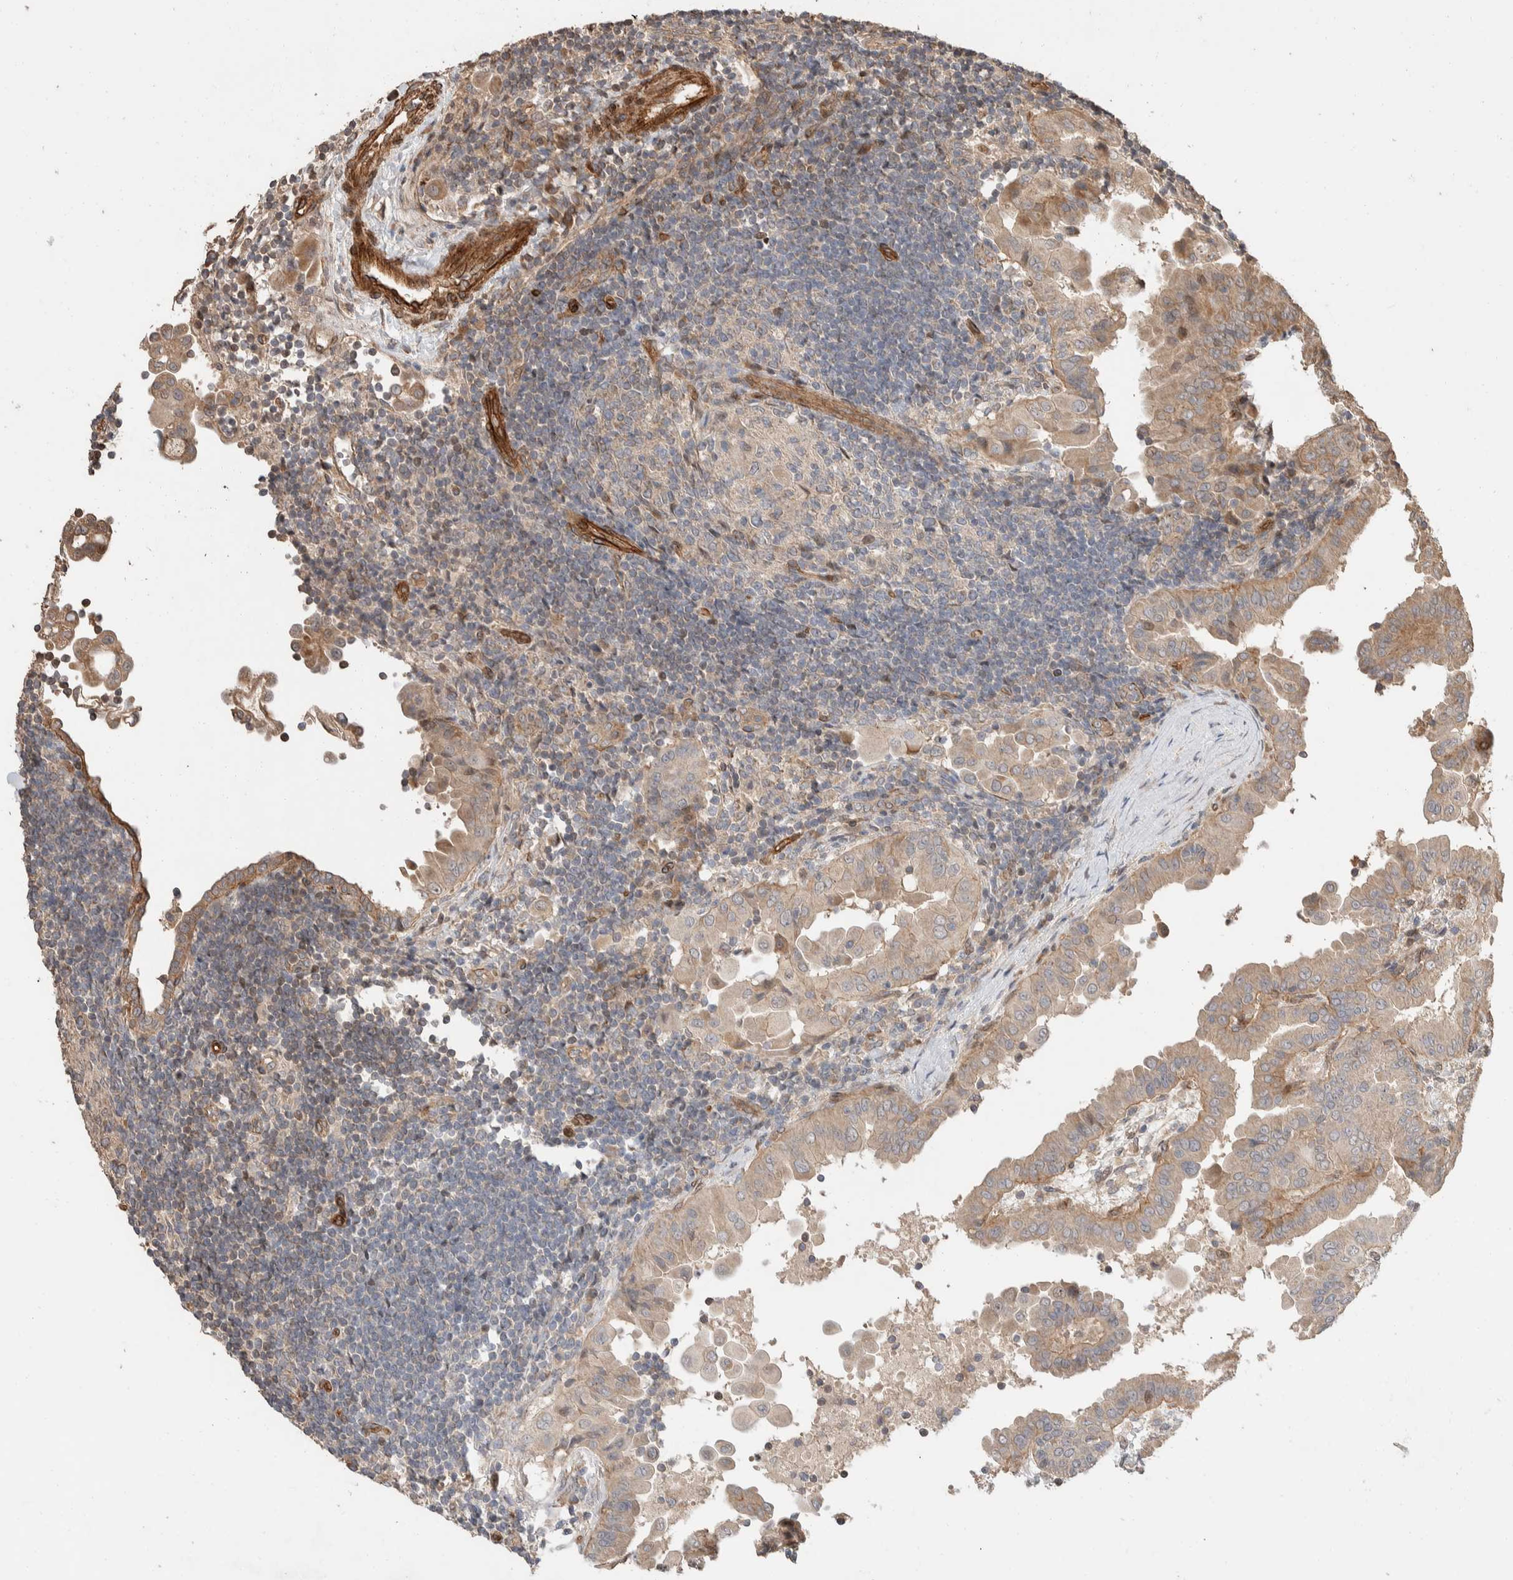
{"staining": {"intensity": "weak", "quantity": ">75%", "location": "cytoplasmic/membranous"}, "tissue": "thyroid cancer", "cell_type": "Tumor cells", "image_type": "cancer", "snomed": [{"axis": "morphology", "description": "Papillary adenocarcinoma, NOS"}, {"axis": "topography", "description": "Thyroid gland"}], "caption": "The photomicrograph reveals staining of thyroid cancer, revealing weak cytoplasmic/membranous protein staining (brown color) within tumor cells.", "gene": "ERC1", "patient": {"sex": "male", "age": 33}}